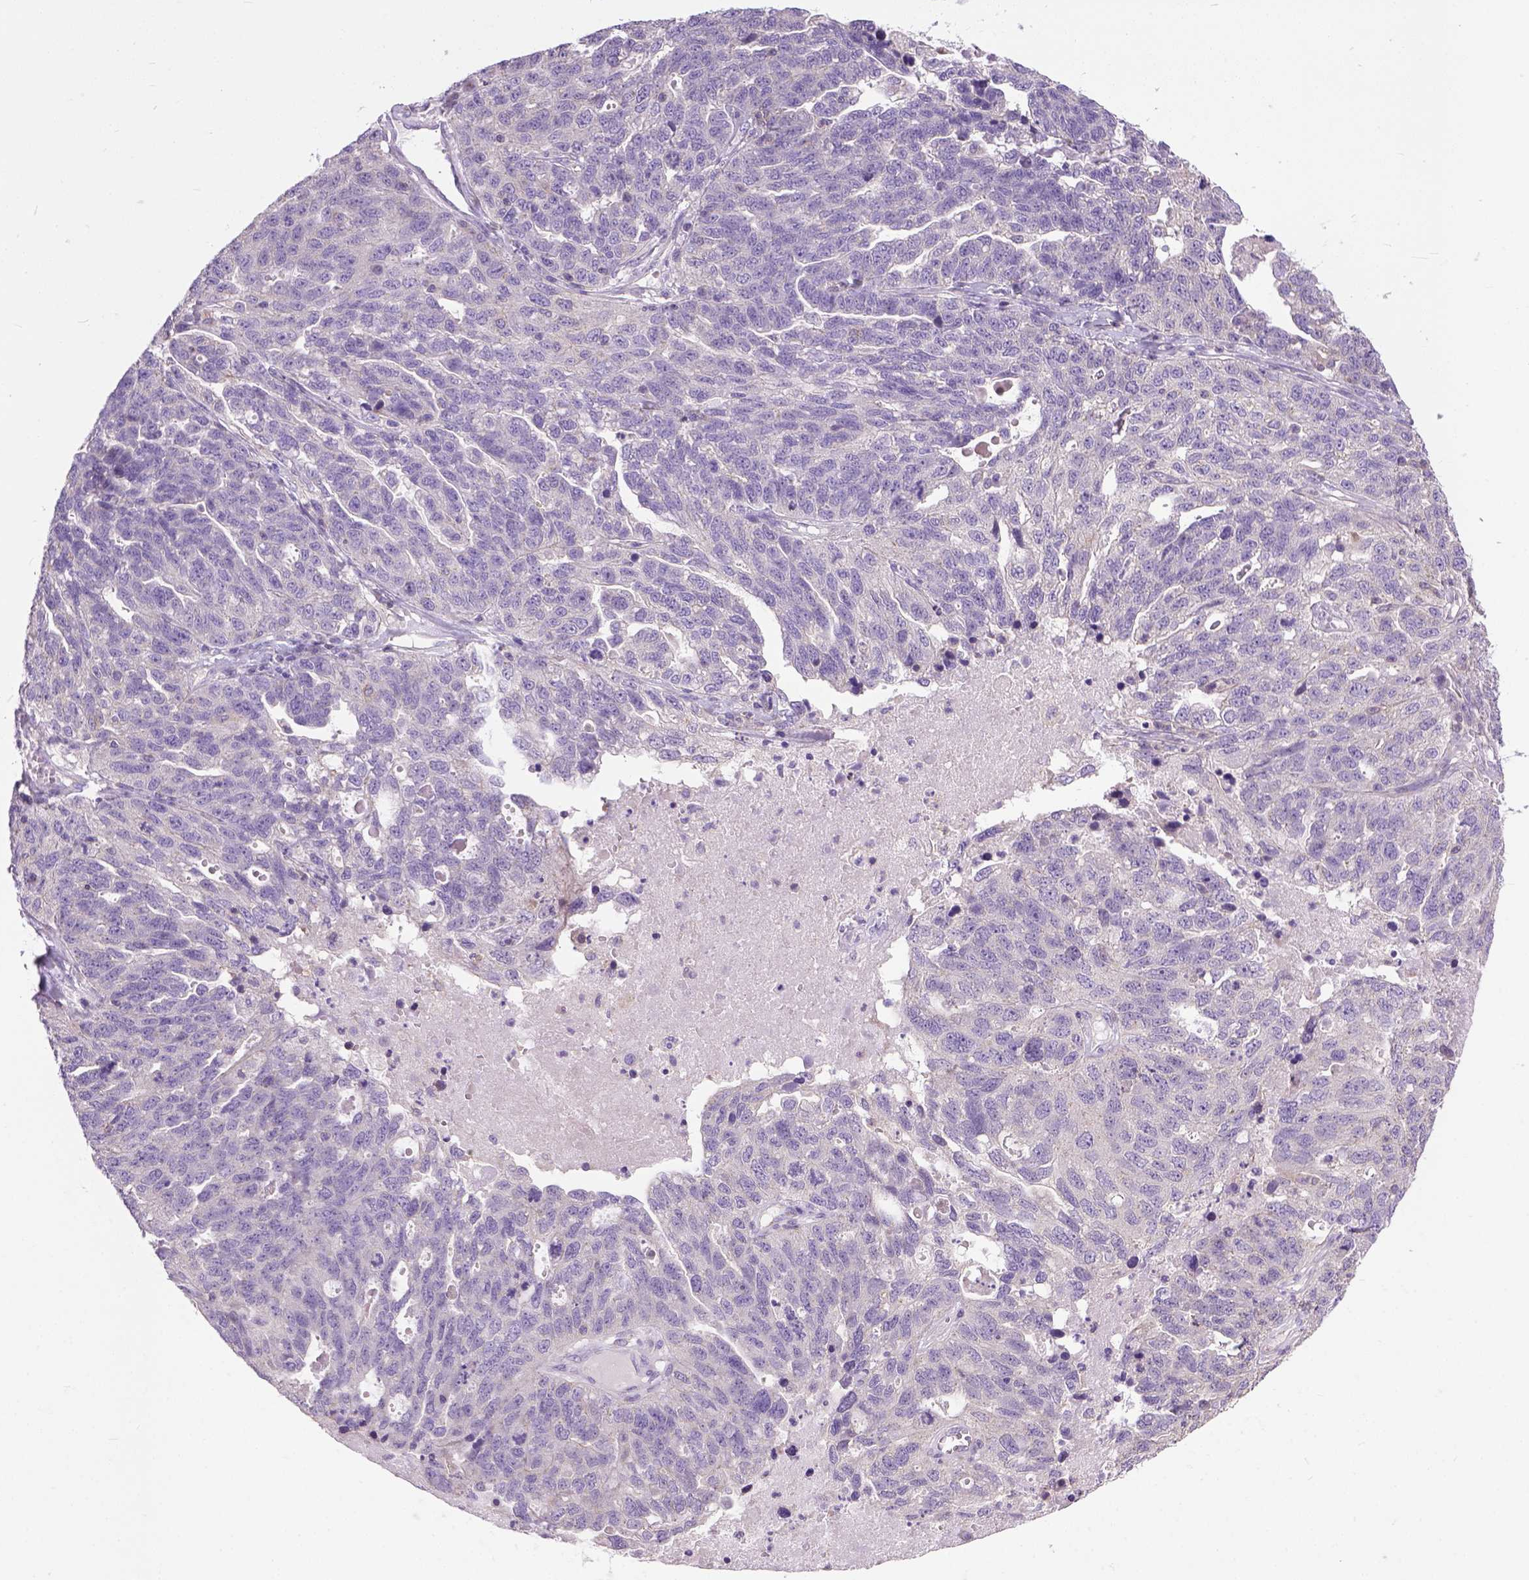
{"staining": {"intensity": "negative", "quantity": "none", "location": "none"}, "tissue": "ovarian cancer", "cell_type": "Tumor cells", "image_type": "cancer", "snomed": [{"axis": "morphology", "description": "Cystadenocarcinoma, serous, NOS"}, {"axis": "topography", "description": "Ovary"}], "caption": "Tumor cells show no significant positivity in serous cystadenocarcinoma (ovarian).", "gene": "BANF2", "patient": {"sex": "female", "age": 71}}